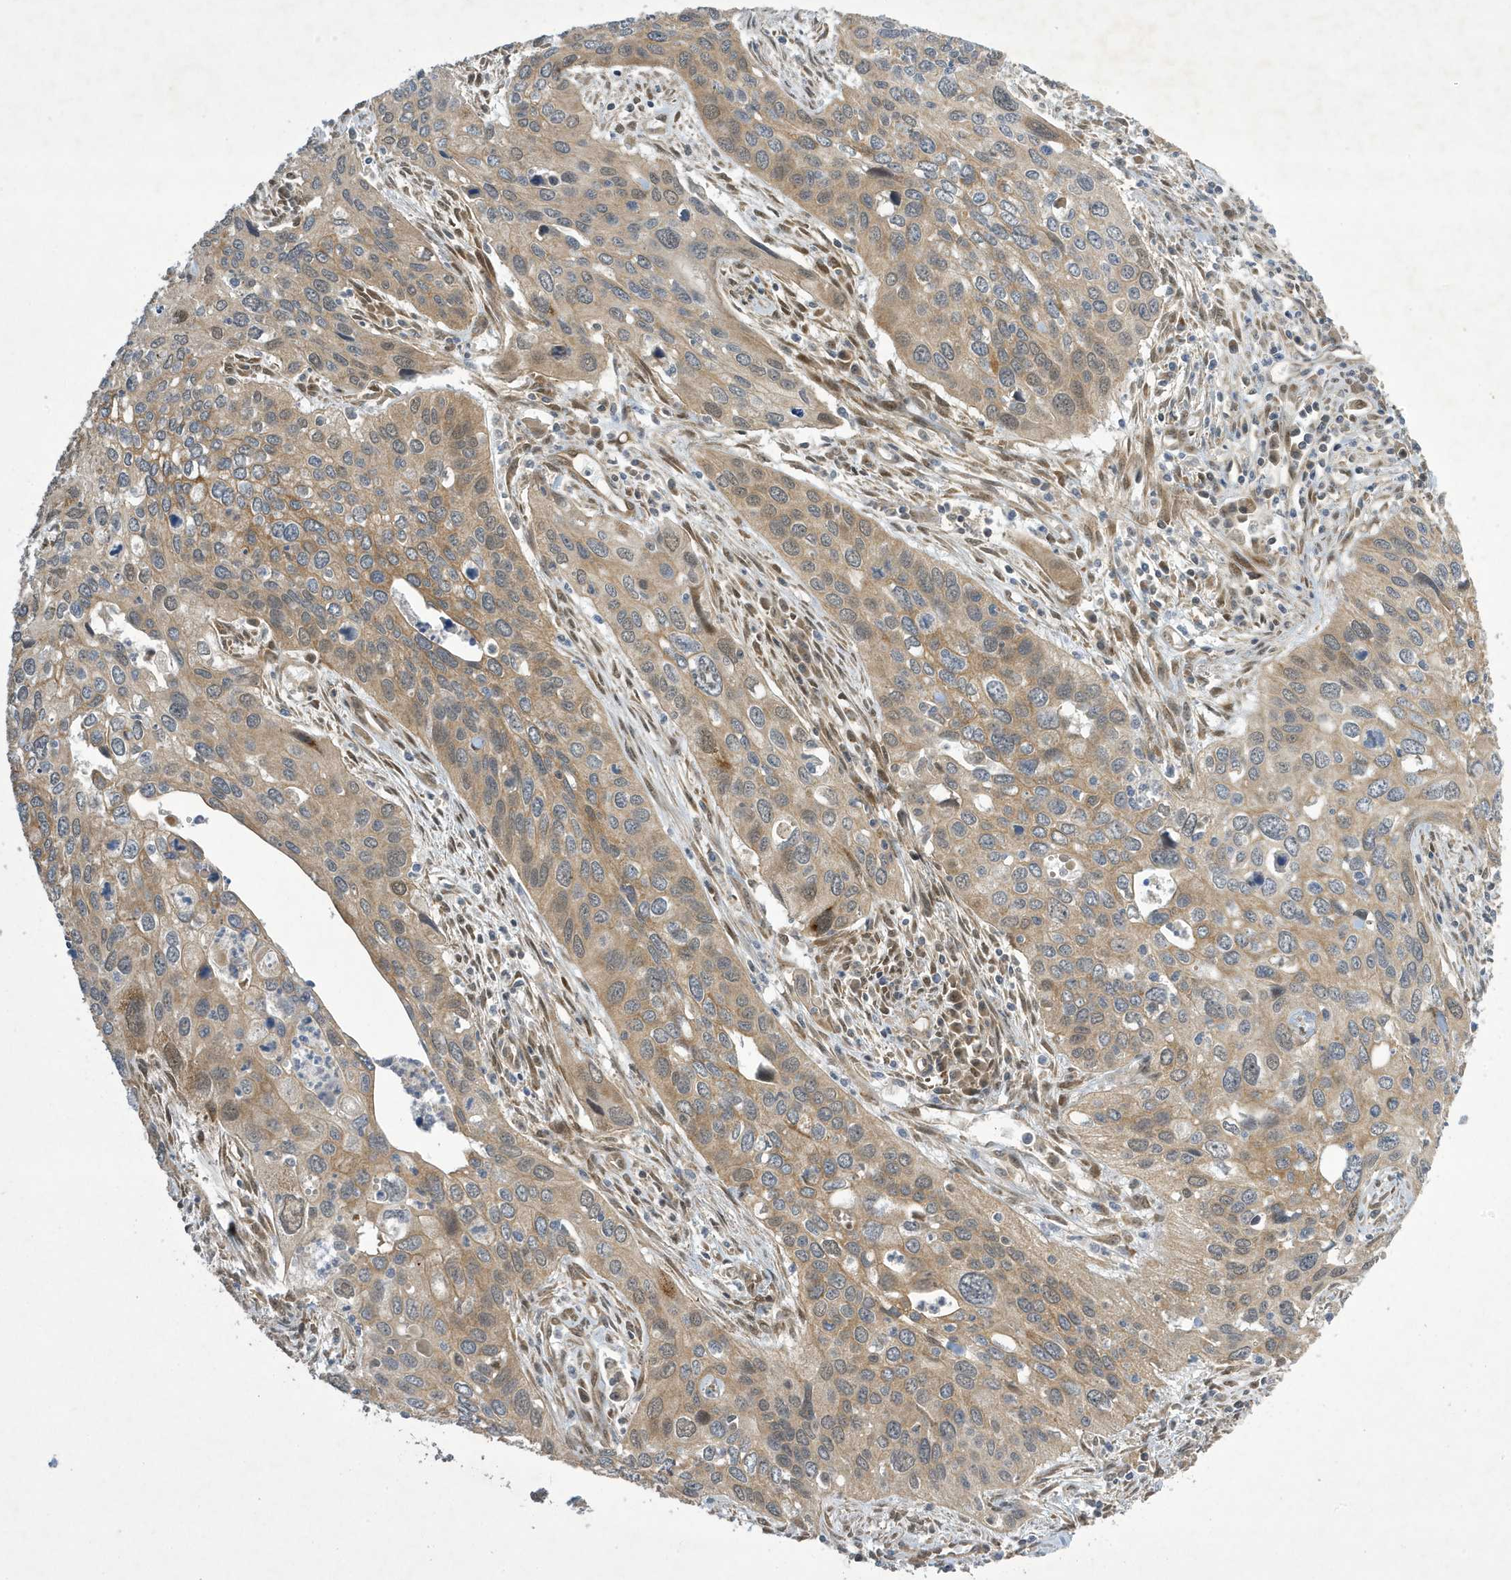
{"staining": {"intensity": "weak", "quantity": "25%-75%", "location": "cytoplasmic/membranous"}, "tissue": "cervical cancer", "cell_type": "Tumor cells", "image_type": "cancer", "snomed": [{"axis": "morphology", "description": "Squamous cell carcinoma, NOS"}, {"axis": "topography", "description": "Cervix"}], "caption": "A histopathology image showing weak cytoplasmic/membranous positivity in about 25%-75% of tumor cells in squamous cell carcinoma (cervical), as visualized by brown immunohistochemical staining.", "gene": "NCOA7", "patient": {"sex": "female", "age": 55}}